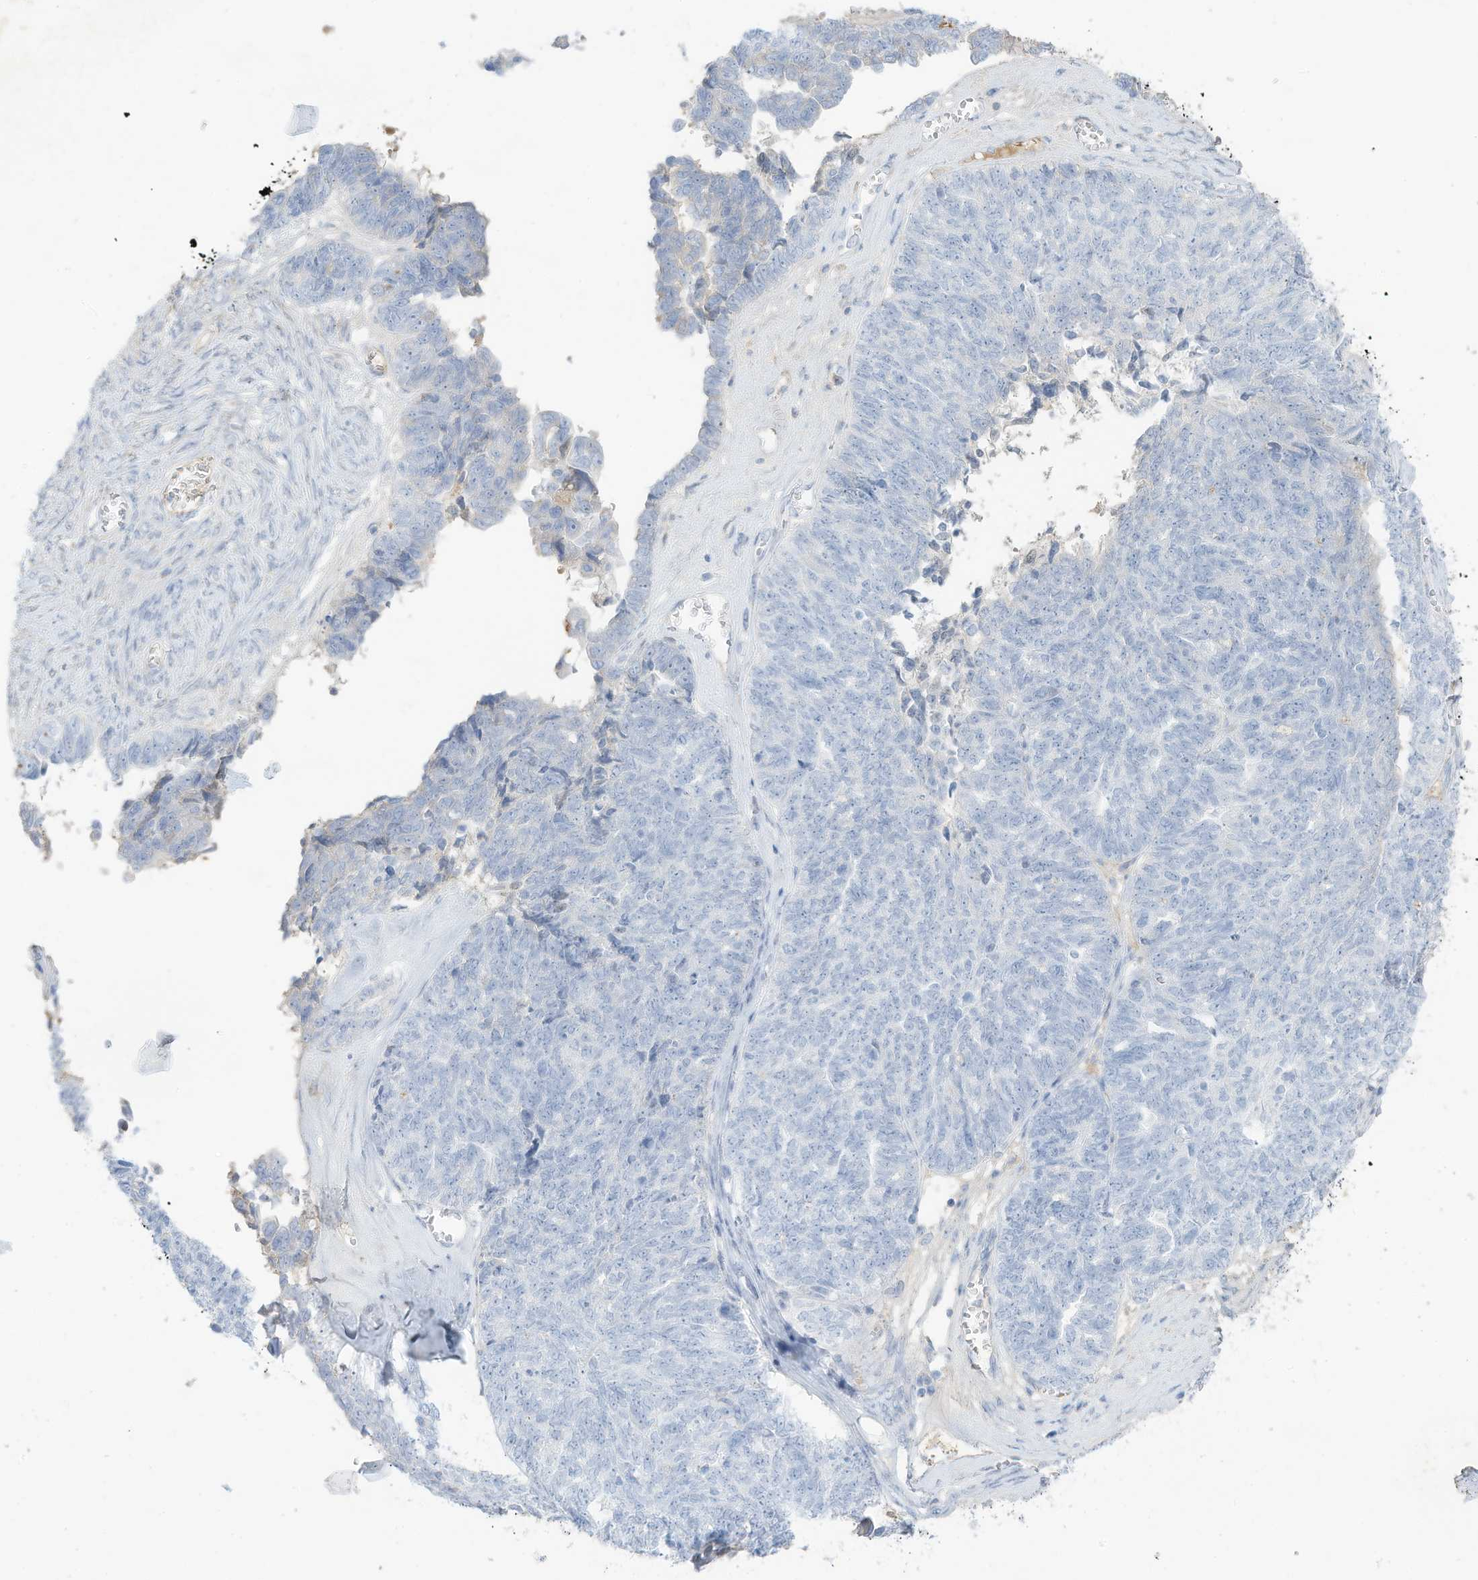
{"staining": {"intensity": "negative", "quantity": "none", "location": "none"}, "tissue": "ovarian cancer", "cell_type": "Tumor cells", "image_type": "cancer", "snomed": [{"axis": "morphology", "description": "Cystadenocarcinoma, serous, NOS"}, {"axis": "topography", "description": "Ovary"}], "caption": "Tumor cells are negative for protein expression in human ovarian serous cystadenocarcinoma.", "gene": "HSD17B13", "patient": {"sex": "female", "age": 79}}